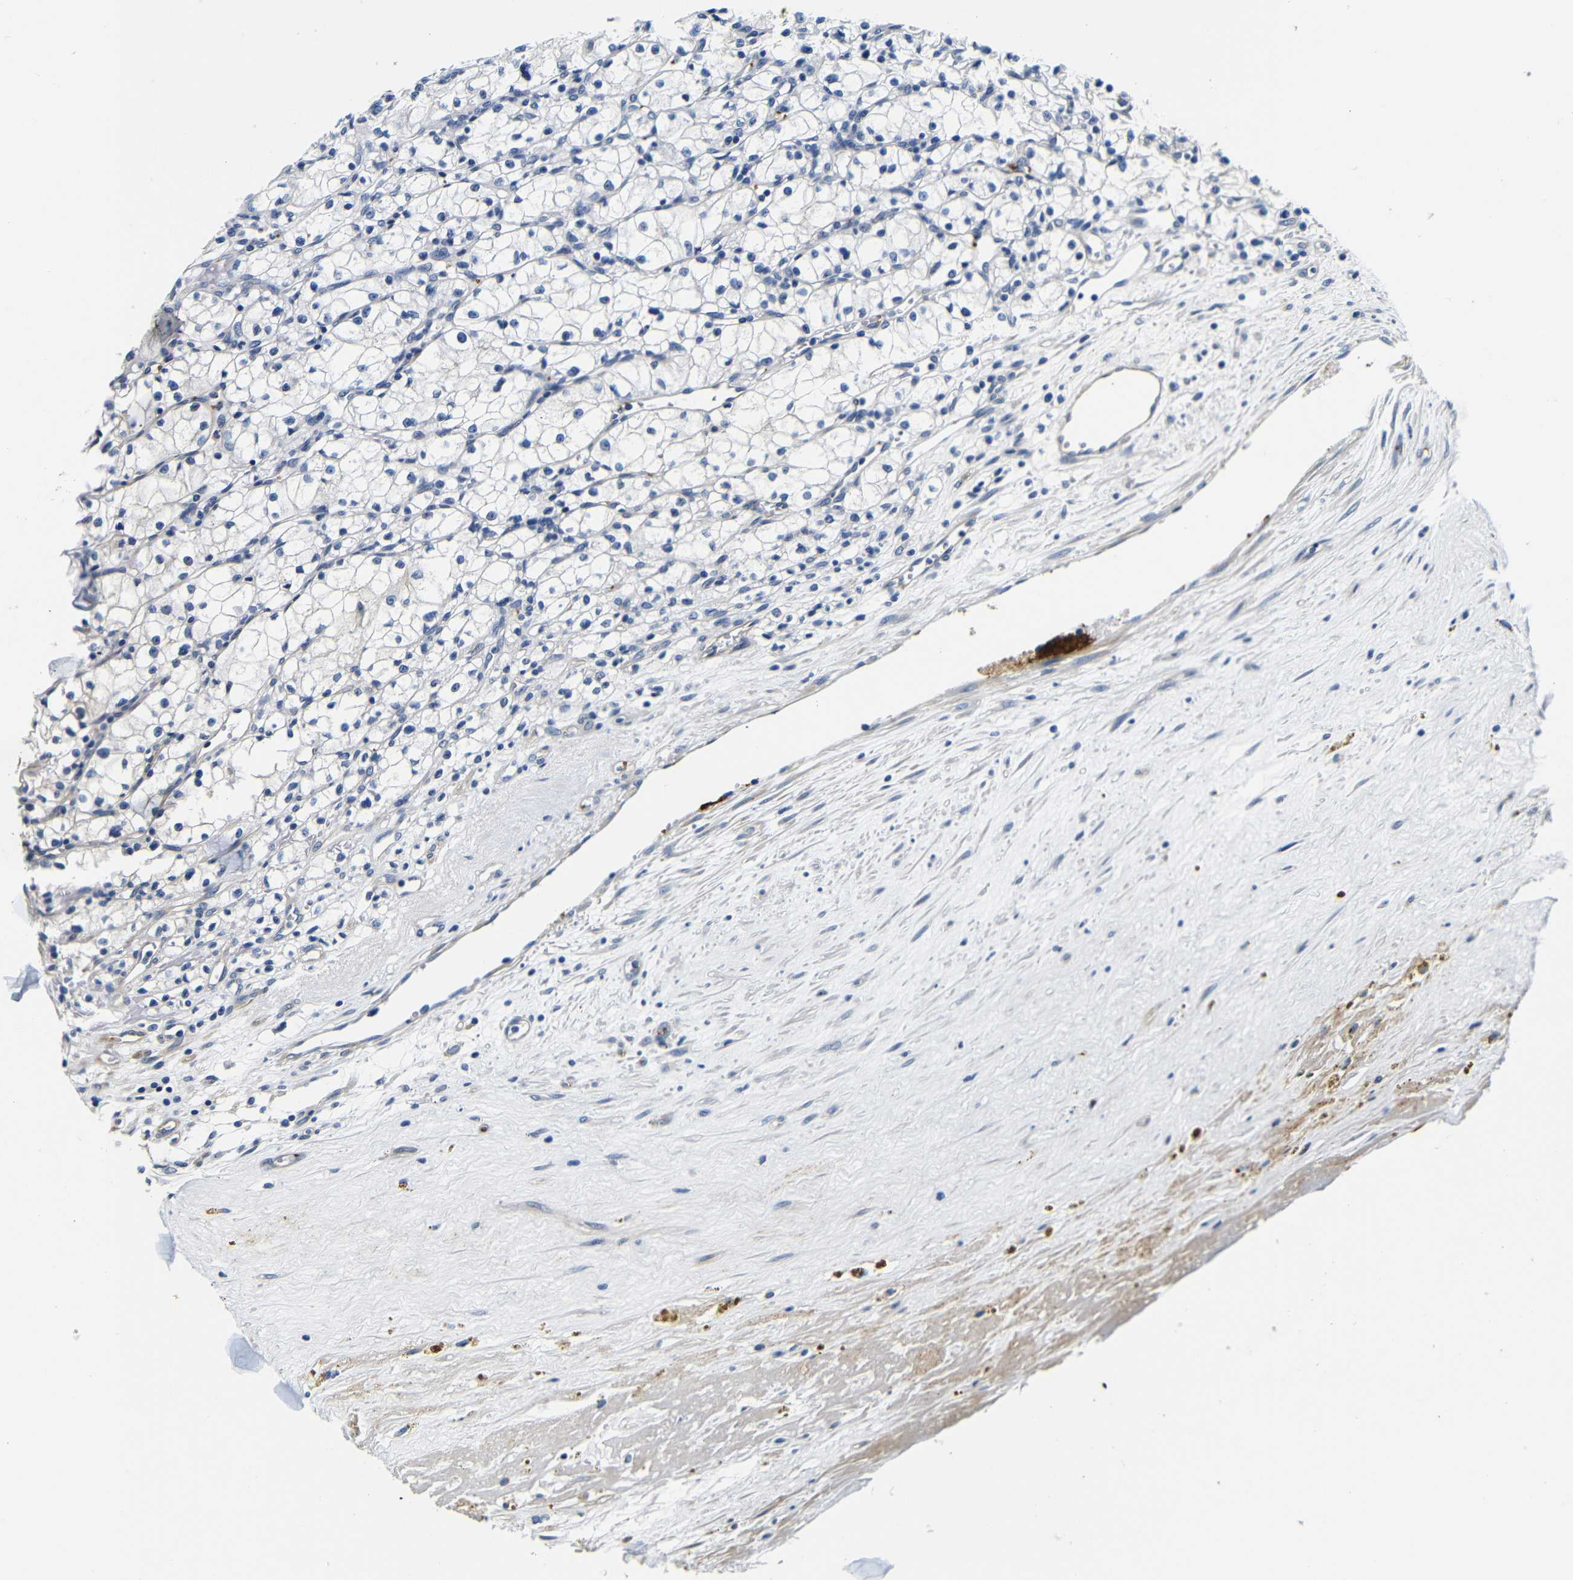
{"staining": {"intensity": "negative", "quantity": "none", "location": "none"}, "tissue": "renal cancer", "cell_type": "Tumor cells", "image_type": "cancer", "snomed": [{"axis": "morphology", "description": "Normal tissue, NOS"}, {"axis": "morphology", "description": "Adenocarcinoma, NOS"}, {"axis": "topography", "description": "Kidney"}], "caption": "Immunohistochemistry of renal adenocarcinoma reveals no expression in tumor cells. (DAB IHC, high magnification).", "gene": "GP1BA", "patient": {"sex": "male", "age": 59}}